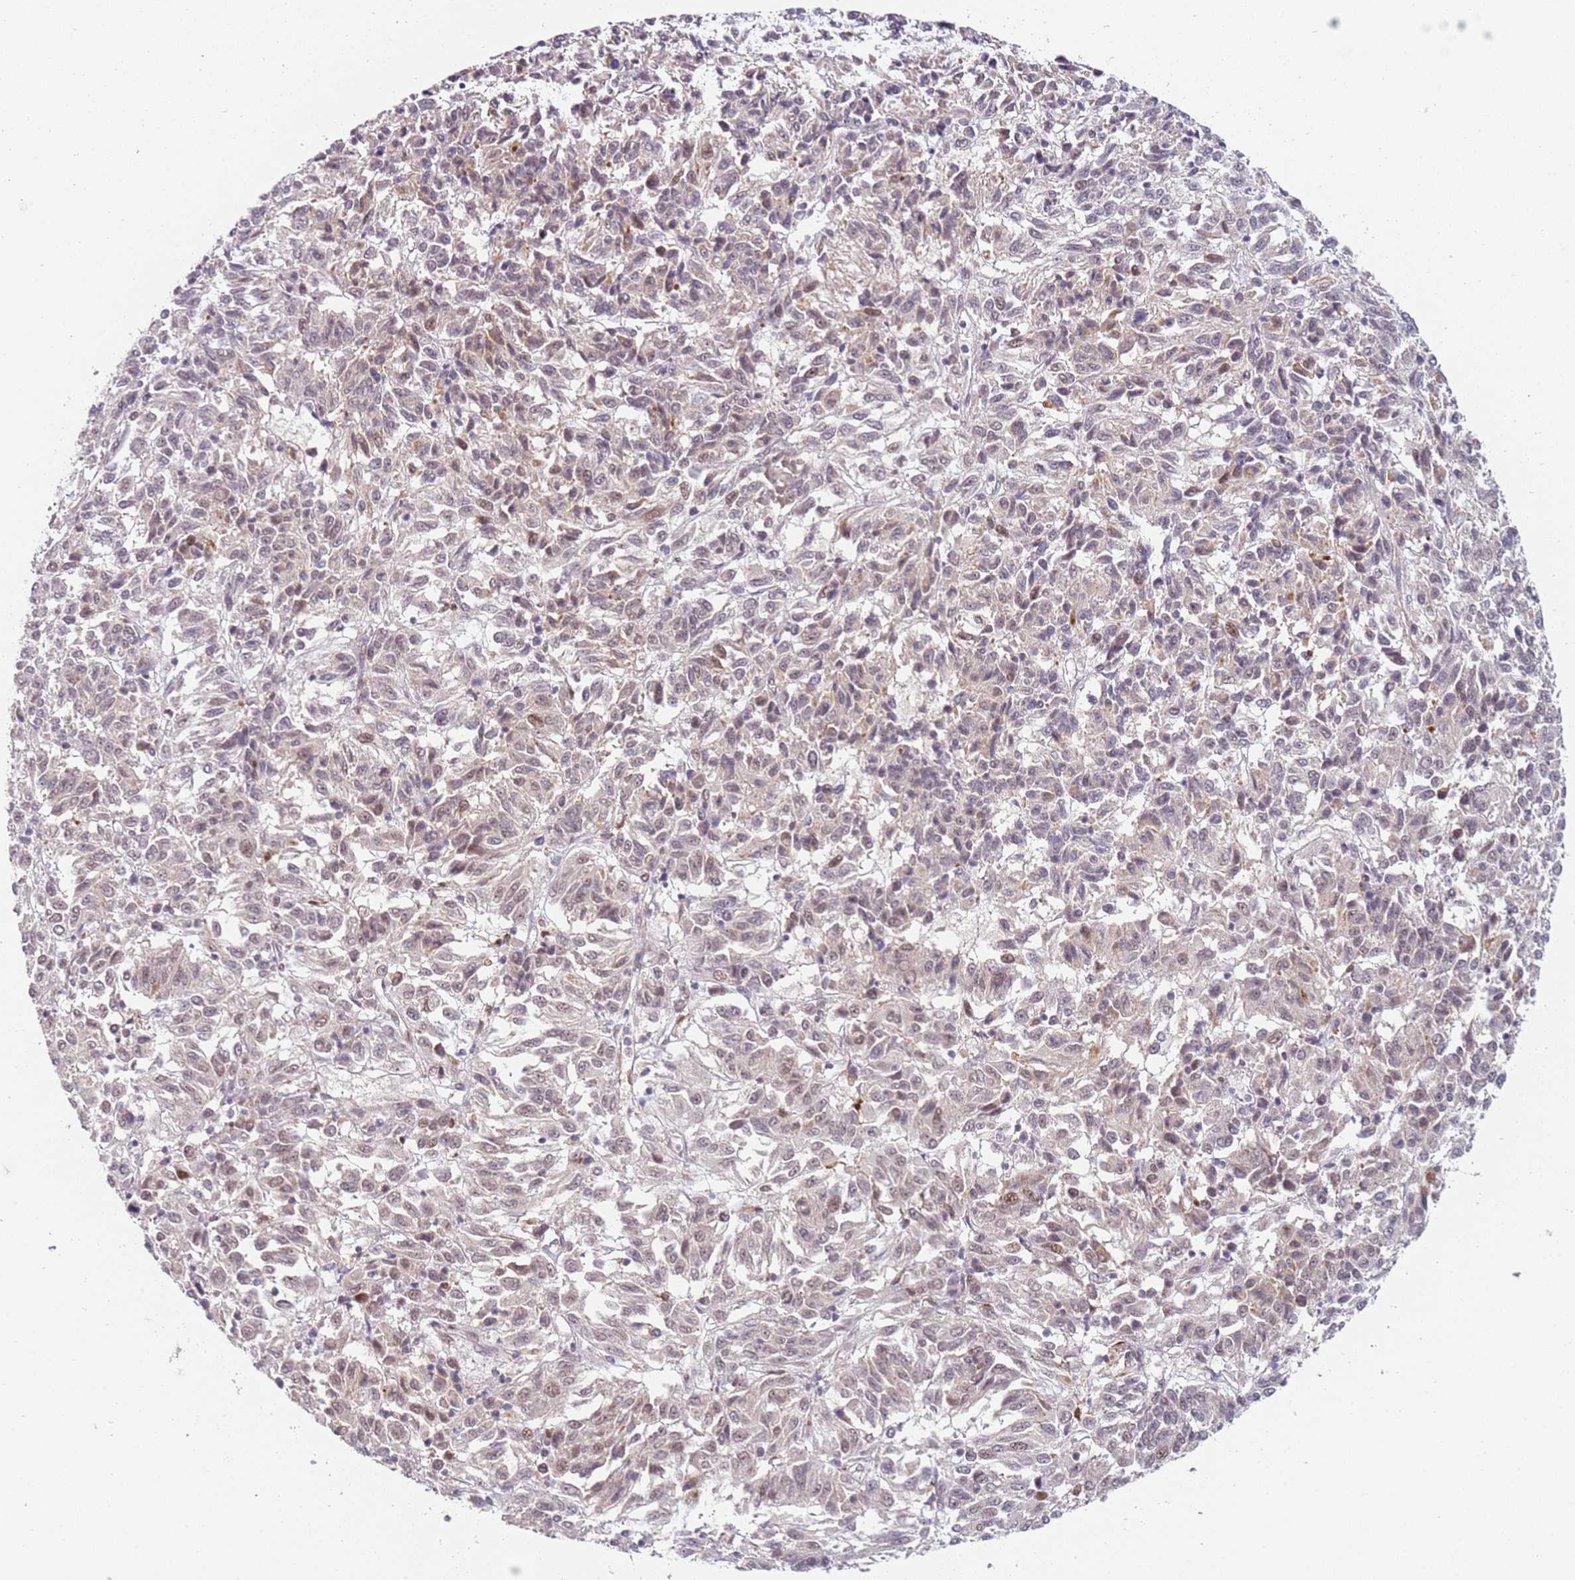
{"staining": {"intensity": "moderate", "quantity": "<25%", "location": "nuclear"}, "tissue": "melanoma", "cell_type": "Tumor cells", "image_type": "cancer", "snomed": [{"axis": "morphology", "description": "Malignant melanoma, Metastatic site"}, {"axis": "topography", "description": "Lung"}], "caption": "This photomicrograph shows melanoma stained with IHC to label a protein in brown. The nuclear of tumor cells show moderate positivity for the protein. Nuclei are counter-stained blue.", "gene": "LGALSL", "patient": {"sex": "male", "age": 64}}